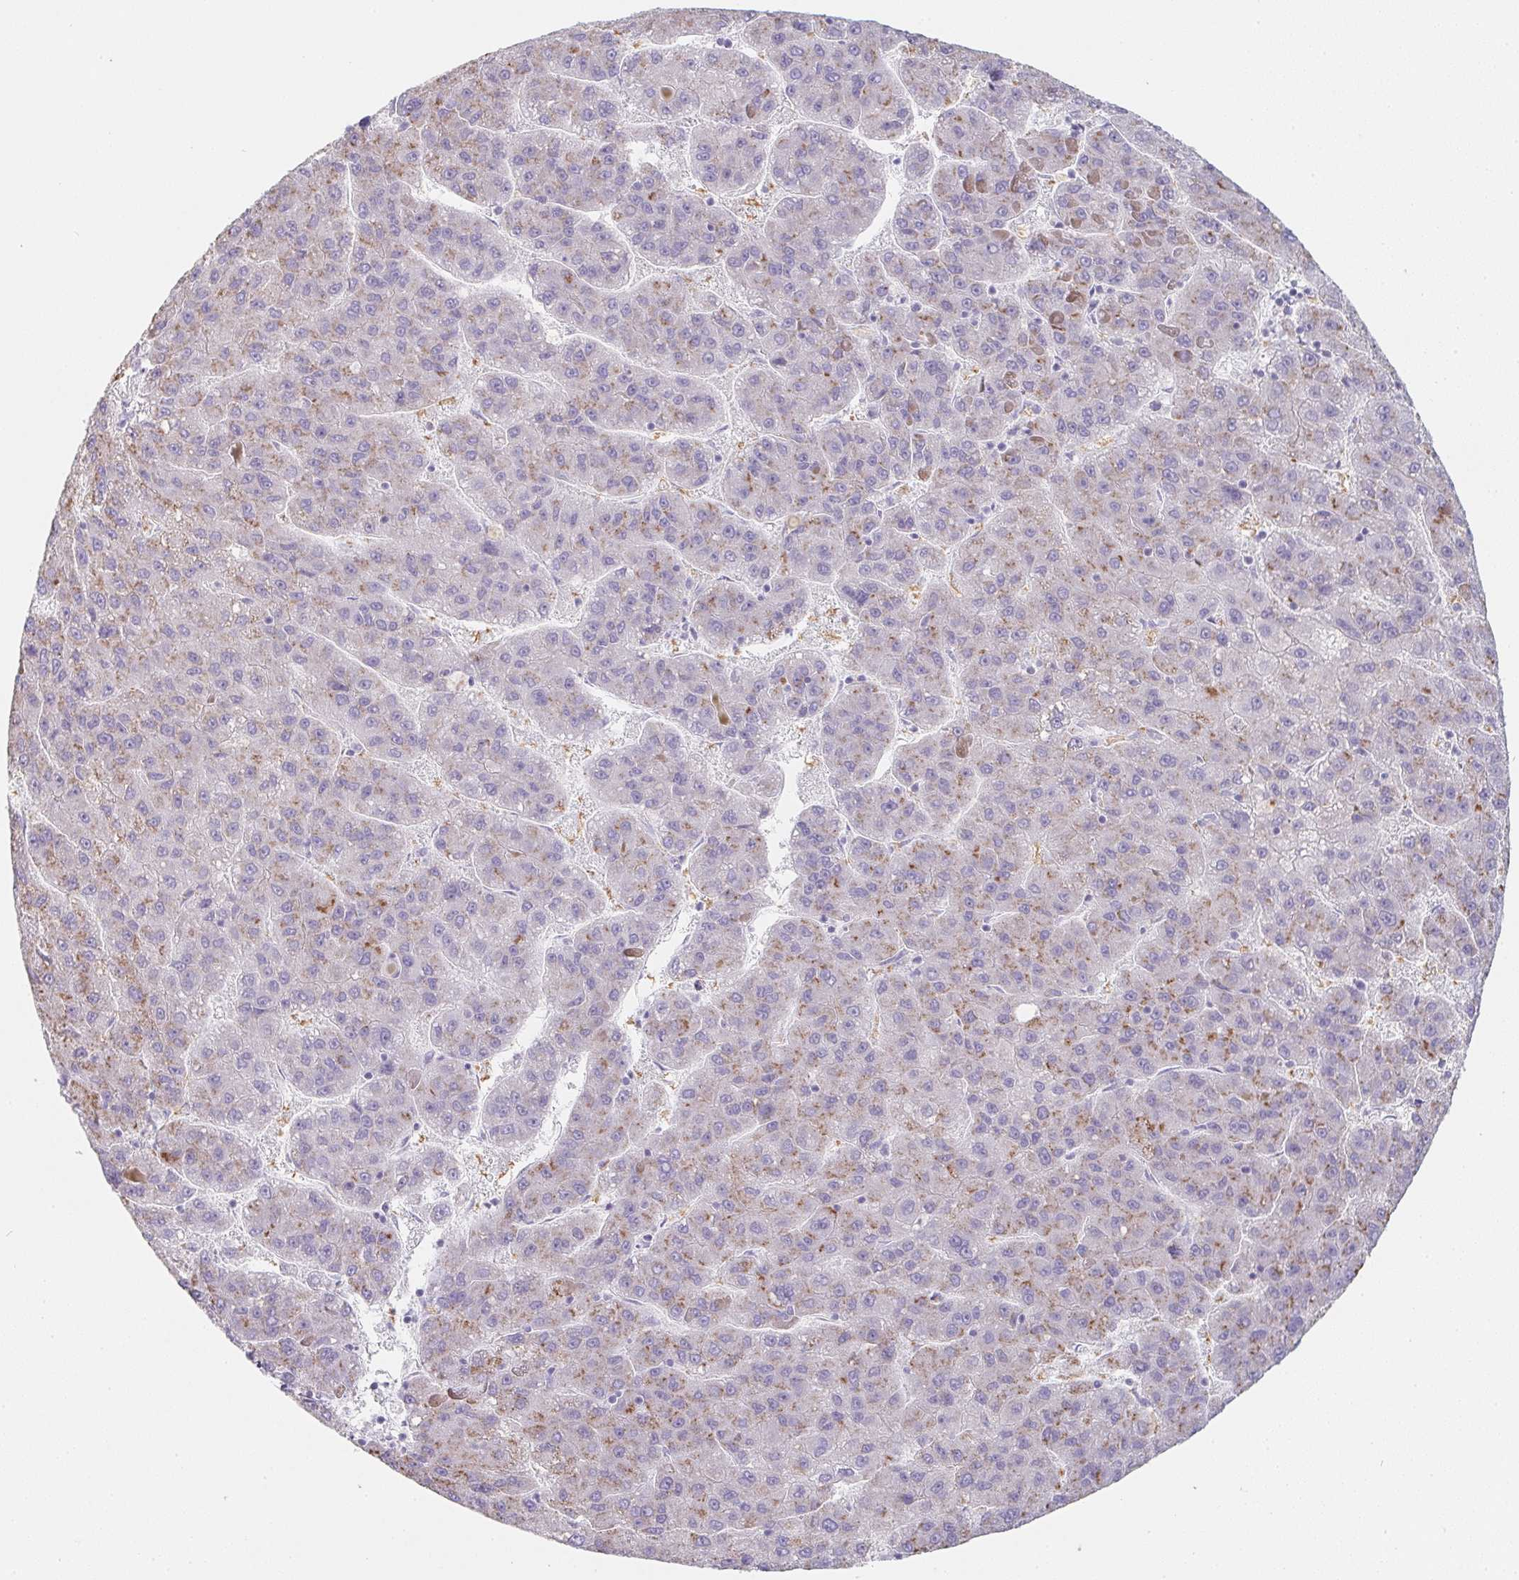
{"staining": {"intensity": "weak", "quantity": "<25%", "location": "cytoplasmic/membranous"}, "tissue": "liver cancer", "cell_type": "Tumor cells", "image_type": "cancer", "snomed": [{"axis": "morphology", "description": "Carcinoma, Hepatocellular, NOS"}, {"axis": "topography", "description": "Liver"}], "caption": "Immunohistochemistry (IHC) of human liver cancer (hepatocellular carcinoma) demonstrates no staining in tumor cells.", "gene": "DCD", "patient": {"sex": "female", "age": 82}}